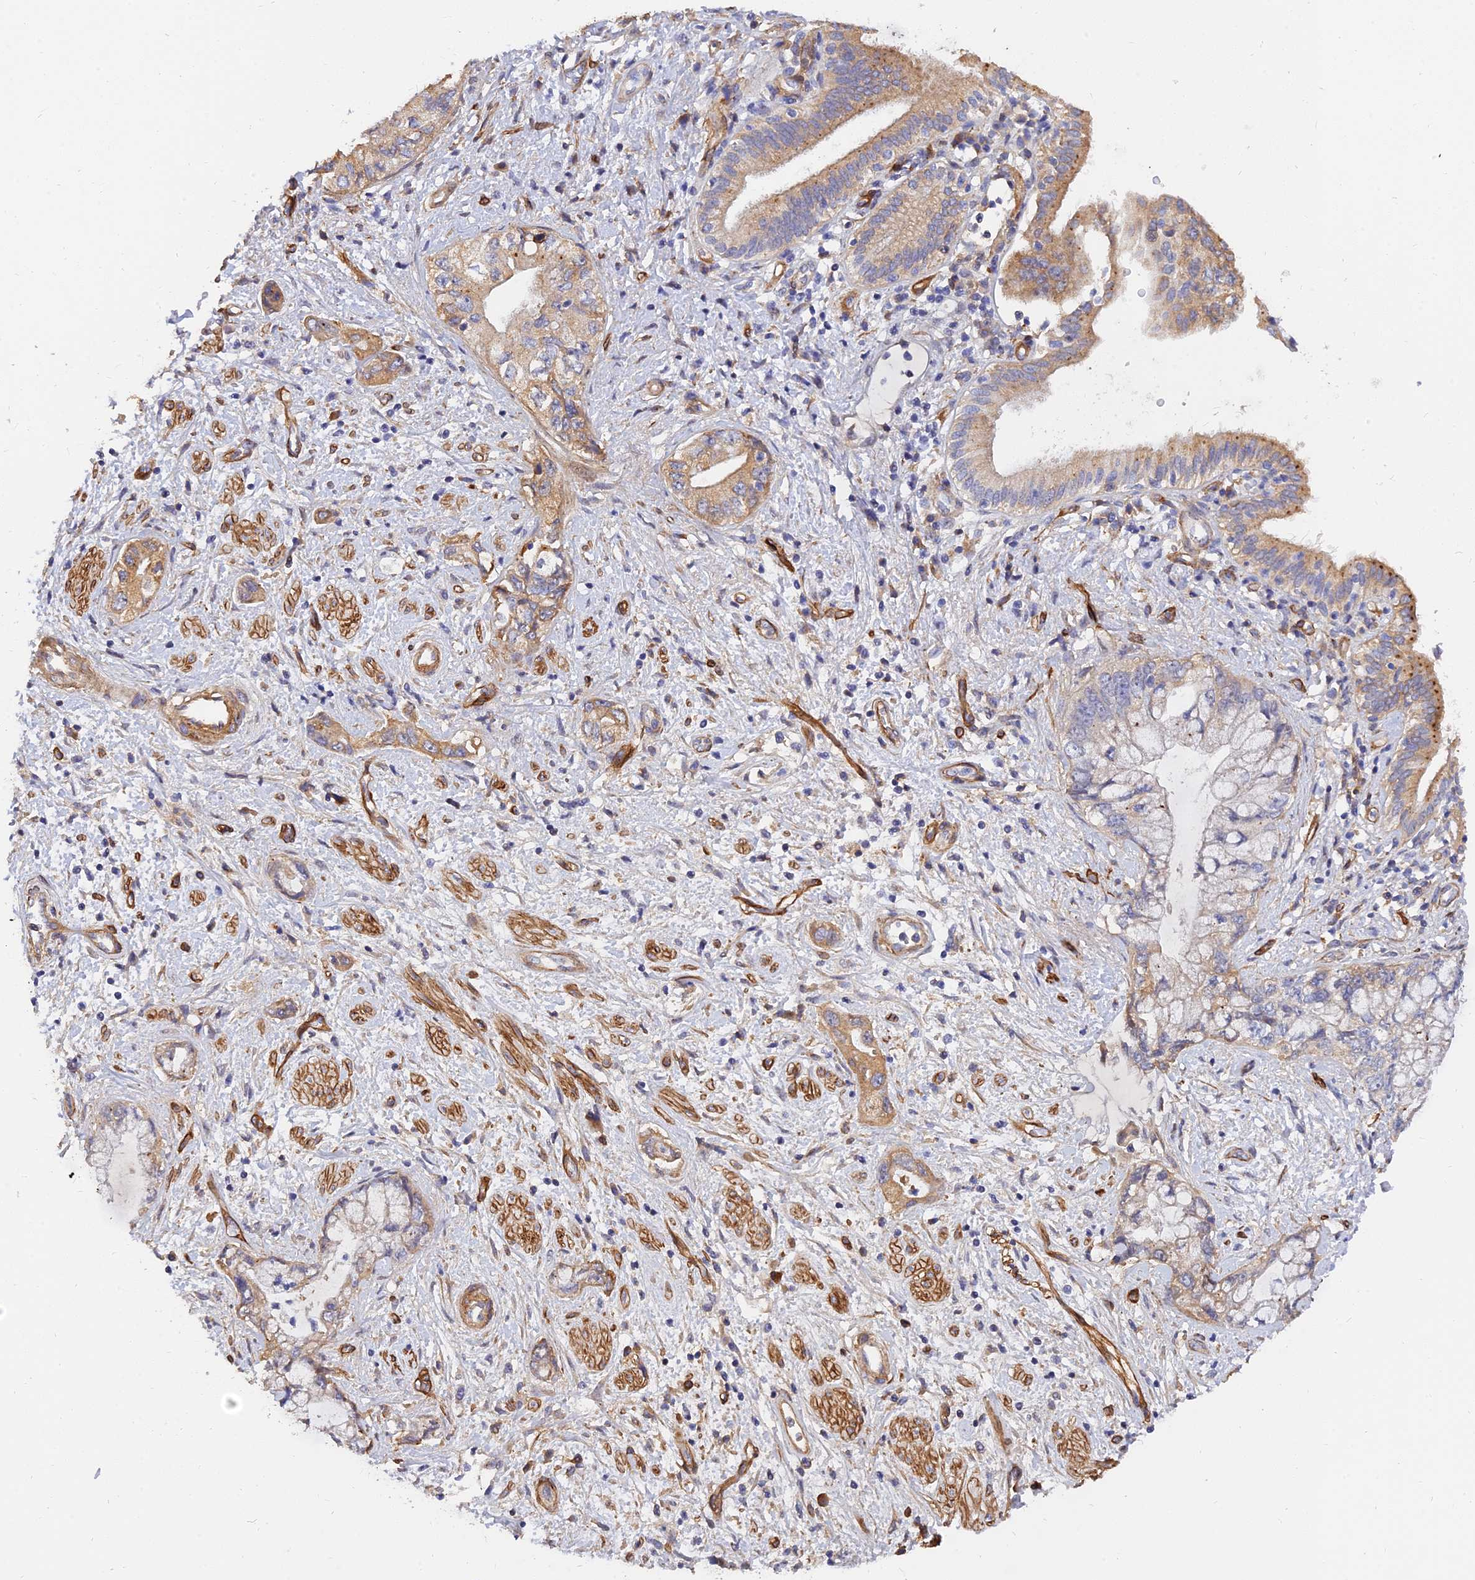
{"staining": {"intensity": "moderate", "quantity": "<25%", "location": "cytoplasmic/membranous"}, "tissue": "pancreatic cancer", "cell_type": "Tumor cells", "image_type": "cancer", "snomed": [{"axis": "morphology", "description": "Adenocarcinoma, NOS"}, {"axis": "topography", "description": "Pancreas"}], "caption": "Protein staining shows moderate cytoplasmic/membranous staining in approximately <25% of tumor cells in pancreatic cancer (adenocarcinoma).", "gene": "MRPL35", "patient": {"sex": "female", "age": 73}}